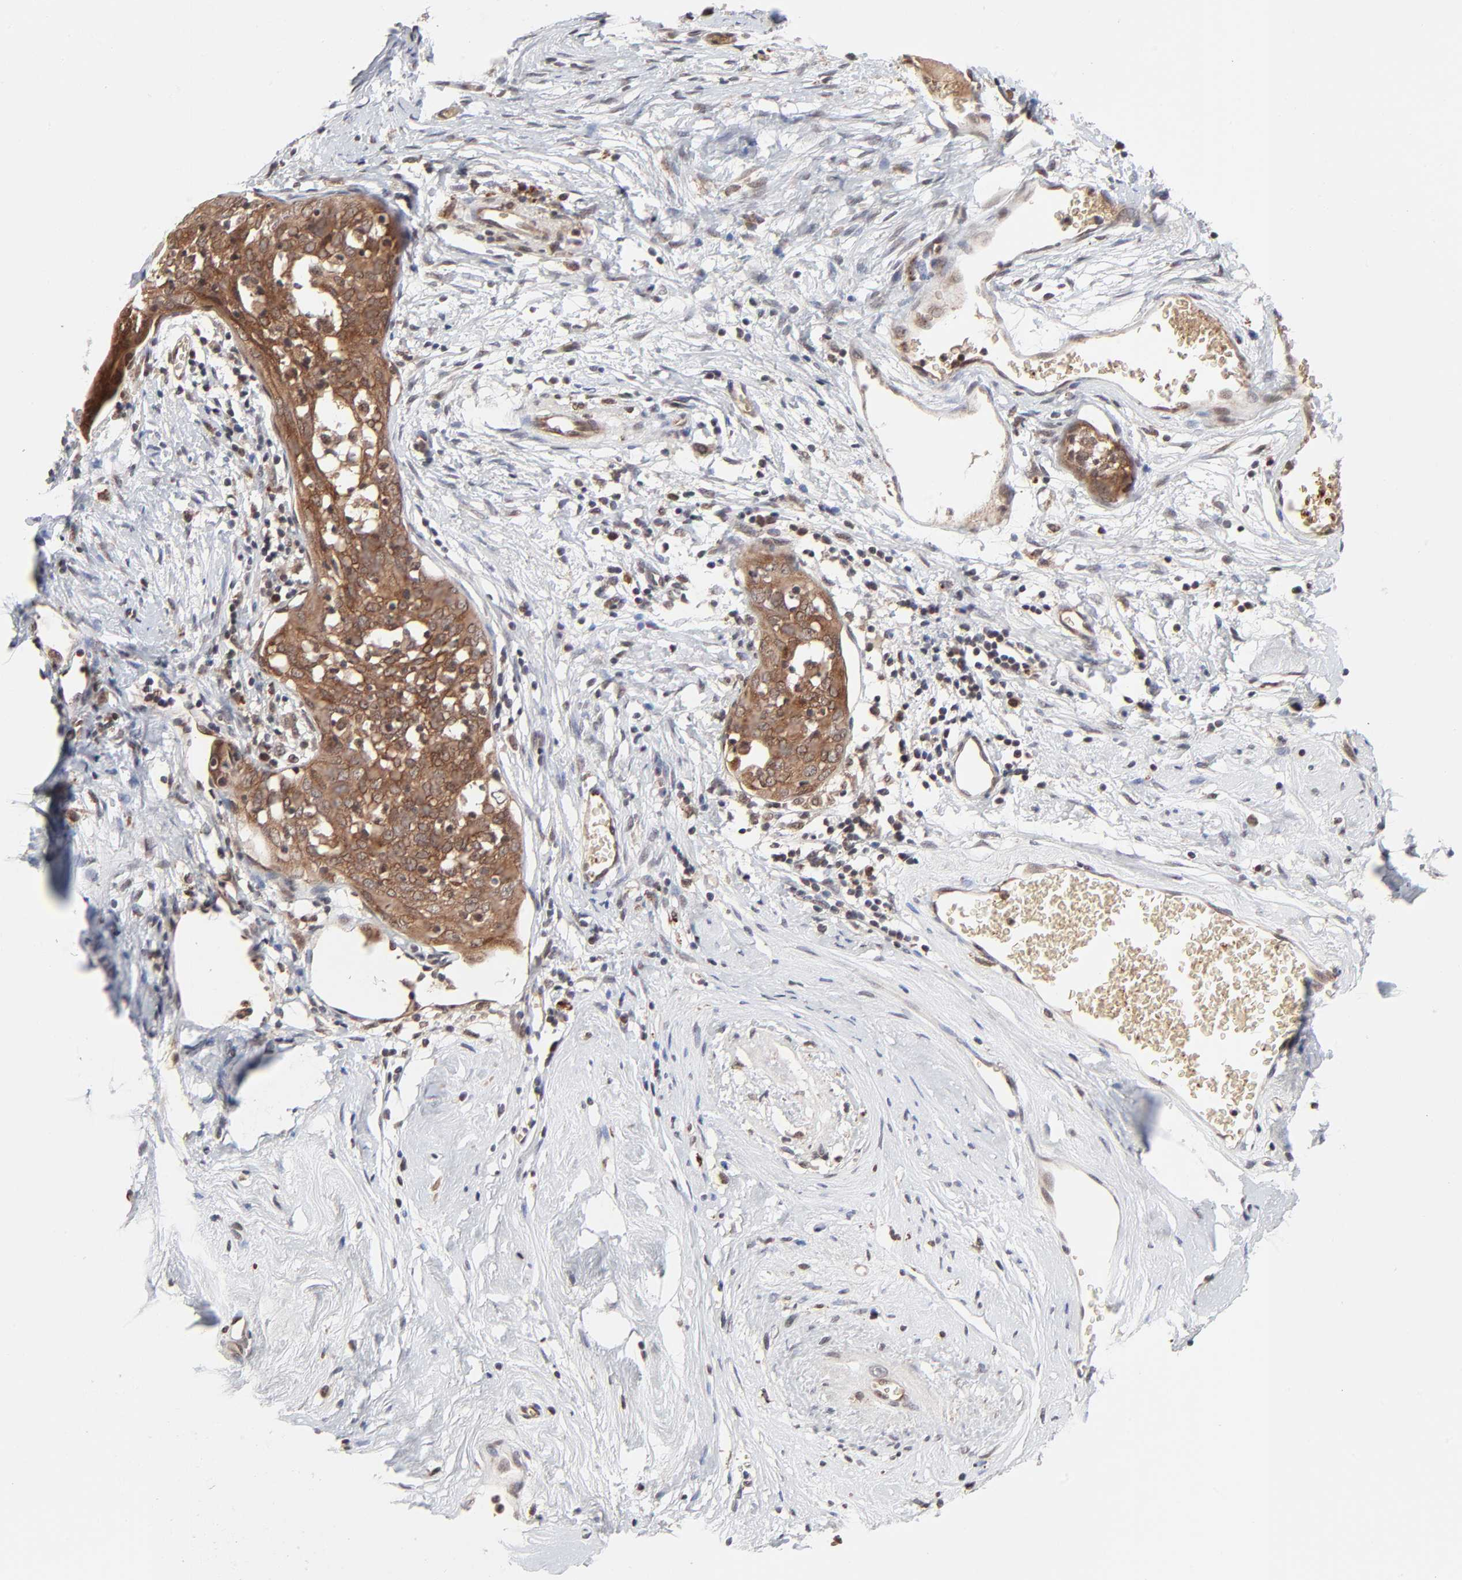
{"staining": {"intensity": "moderate", "quantity": ">75%", "location": "cytoplasmic/membranous,nuclear"}, "tissue": "cervical cancer", "cell_type": "Tumor cells", "image_type": "cancer", "snomed": [{"axis": "morphology", "description": "Normal tissue, NOS"}, {"axis": "morphology", "description": "Squamous cell carcinoma, NOS"}, {"axis": "topography", "description": "Cervix"}], "caption": "Immunohistochemical staining of cervical cancer reveals moderate cytoplasmic/membranous and nuclear protein positivity in approximately >75% of tumor cells.", "gene": "CASP10", "patient": {"sex": "female", "age": 67}}